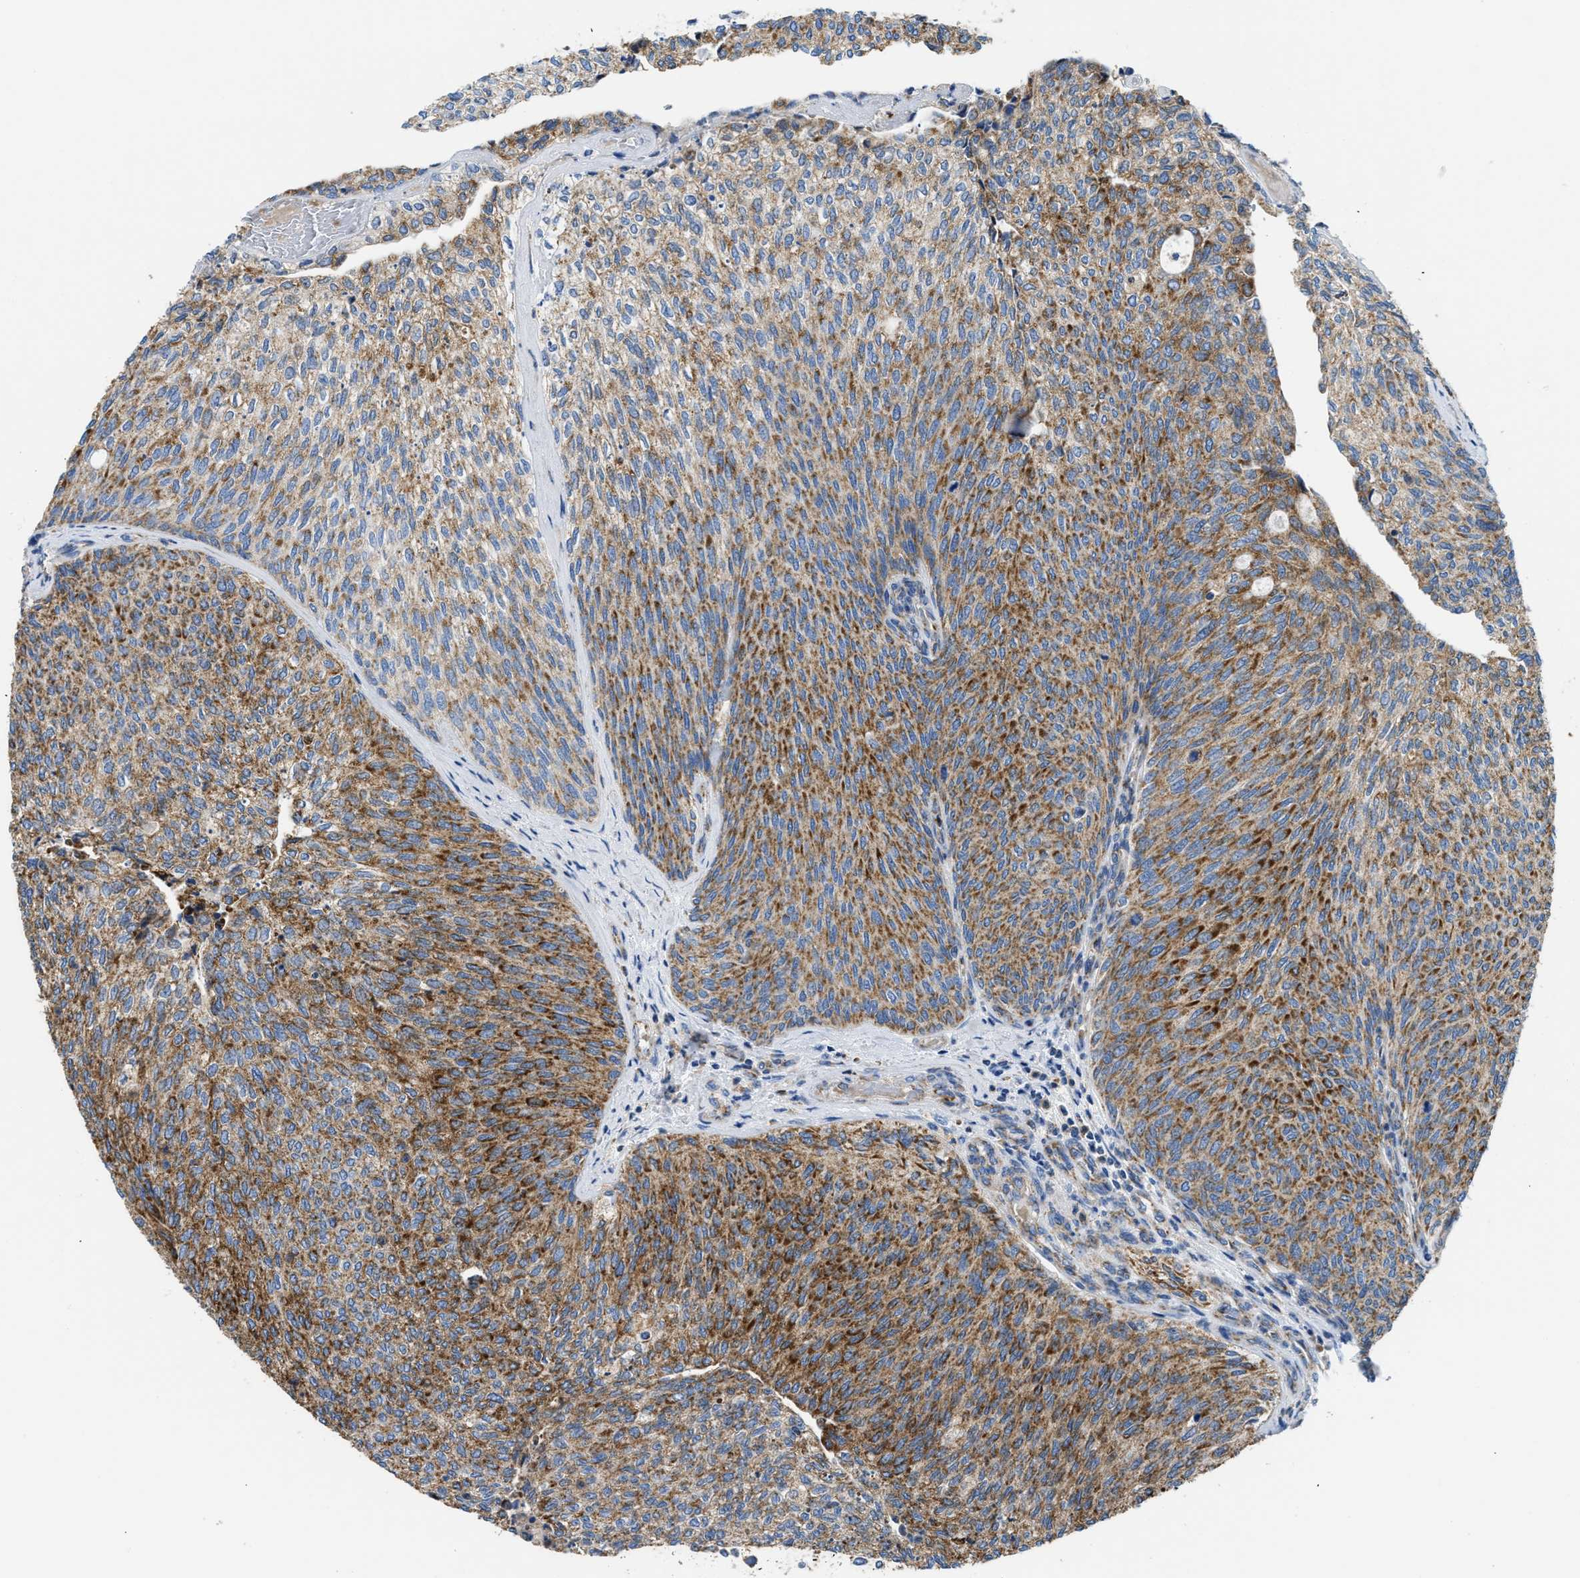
{"staining": {"intensity": "moderate", "quantity": ">75%", "location": "cytoplasmic/membranous"}, "tissue": "urothelial cancer", "cell_type": "Tumor cells", "image_type": "cancer", "snomed": [{"axis": "morphology", "description": "Urothelial carcinoma, Low grade"}, {"axis": "topography", "description": "Urinary bladder"}], "caption": "Moderate cytoplasmic/membranous protein positivity is identified in about >75% of tumor cells in urothelial carcinoma (low-grade).", "gene": "SLC25A13", "patient": {"sex": "female", "age": 79}}